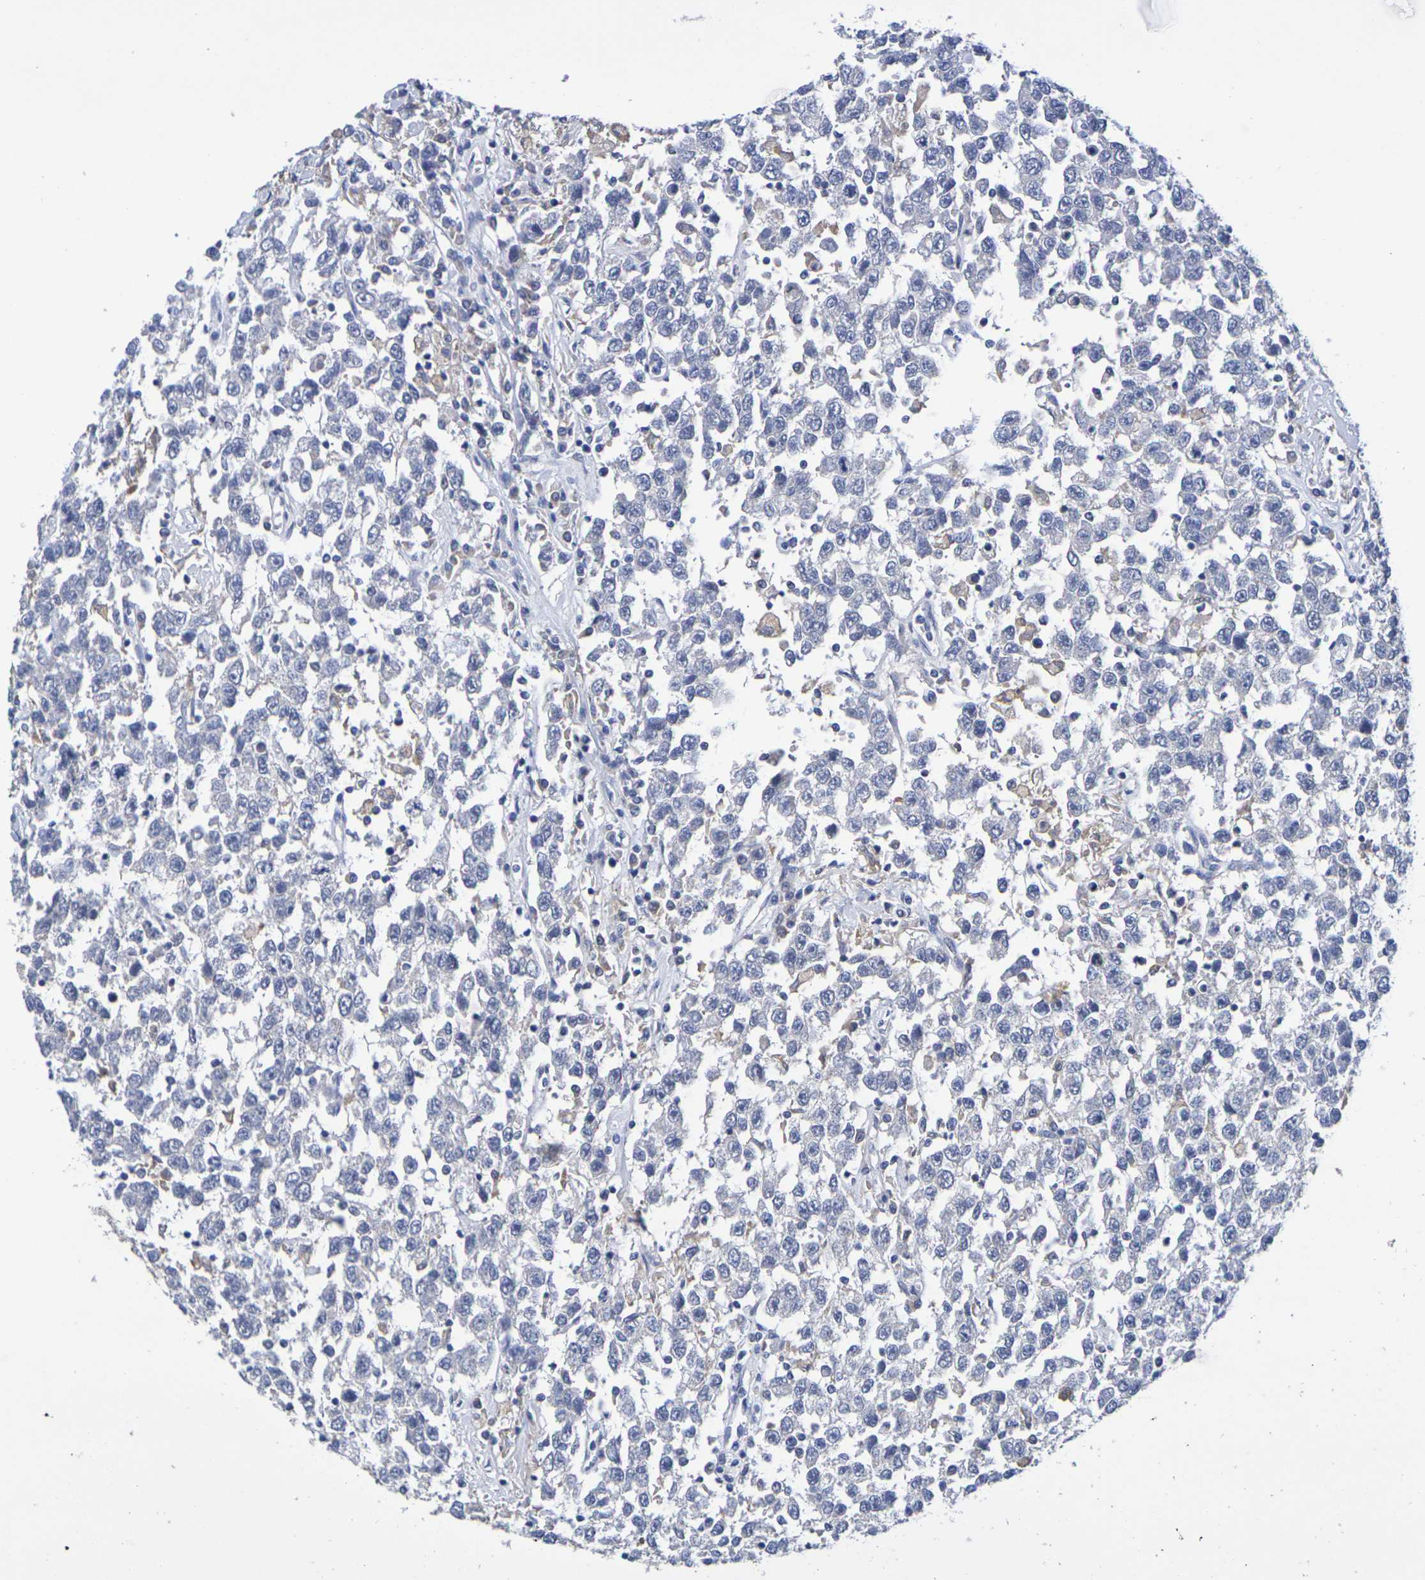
{"staining": {"intensity": "negative", "quantity": "none", "location": "none"}, "tissue": "testis cancer", "cell_type": "Tumor cells", "image_type": "cancer", "snomed": [{"axis": "morphology", "description": "Seminoma, NOS"}, {"axis": "topography", "description": "Testis"}], "caption": "Tumor cells show no significant protein staining in seminoma (testis).", "gene": "SDC4", "patient": {"sex": "male", "age": 41}}